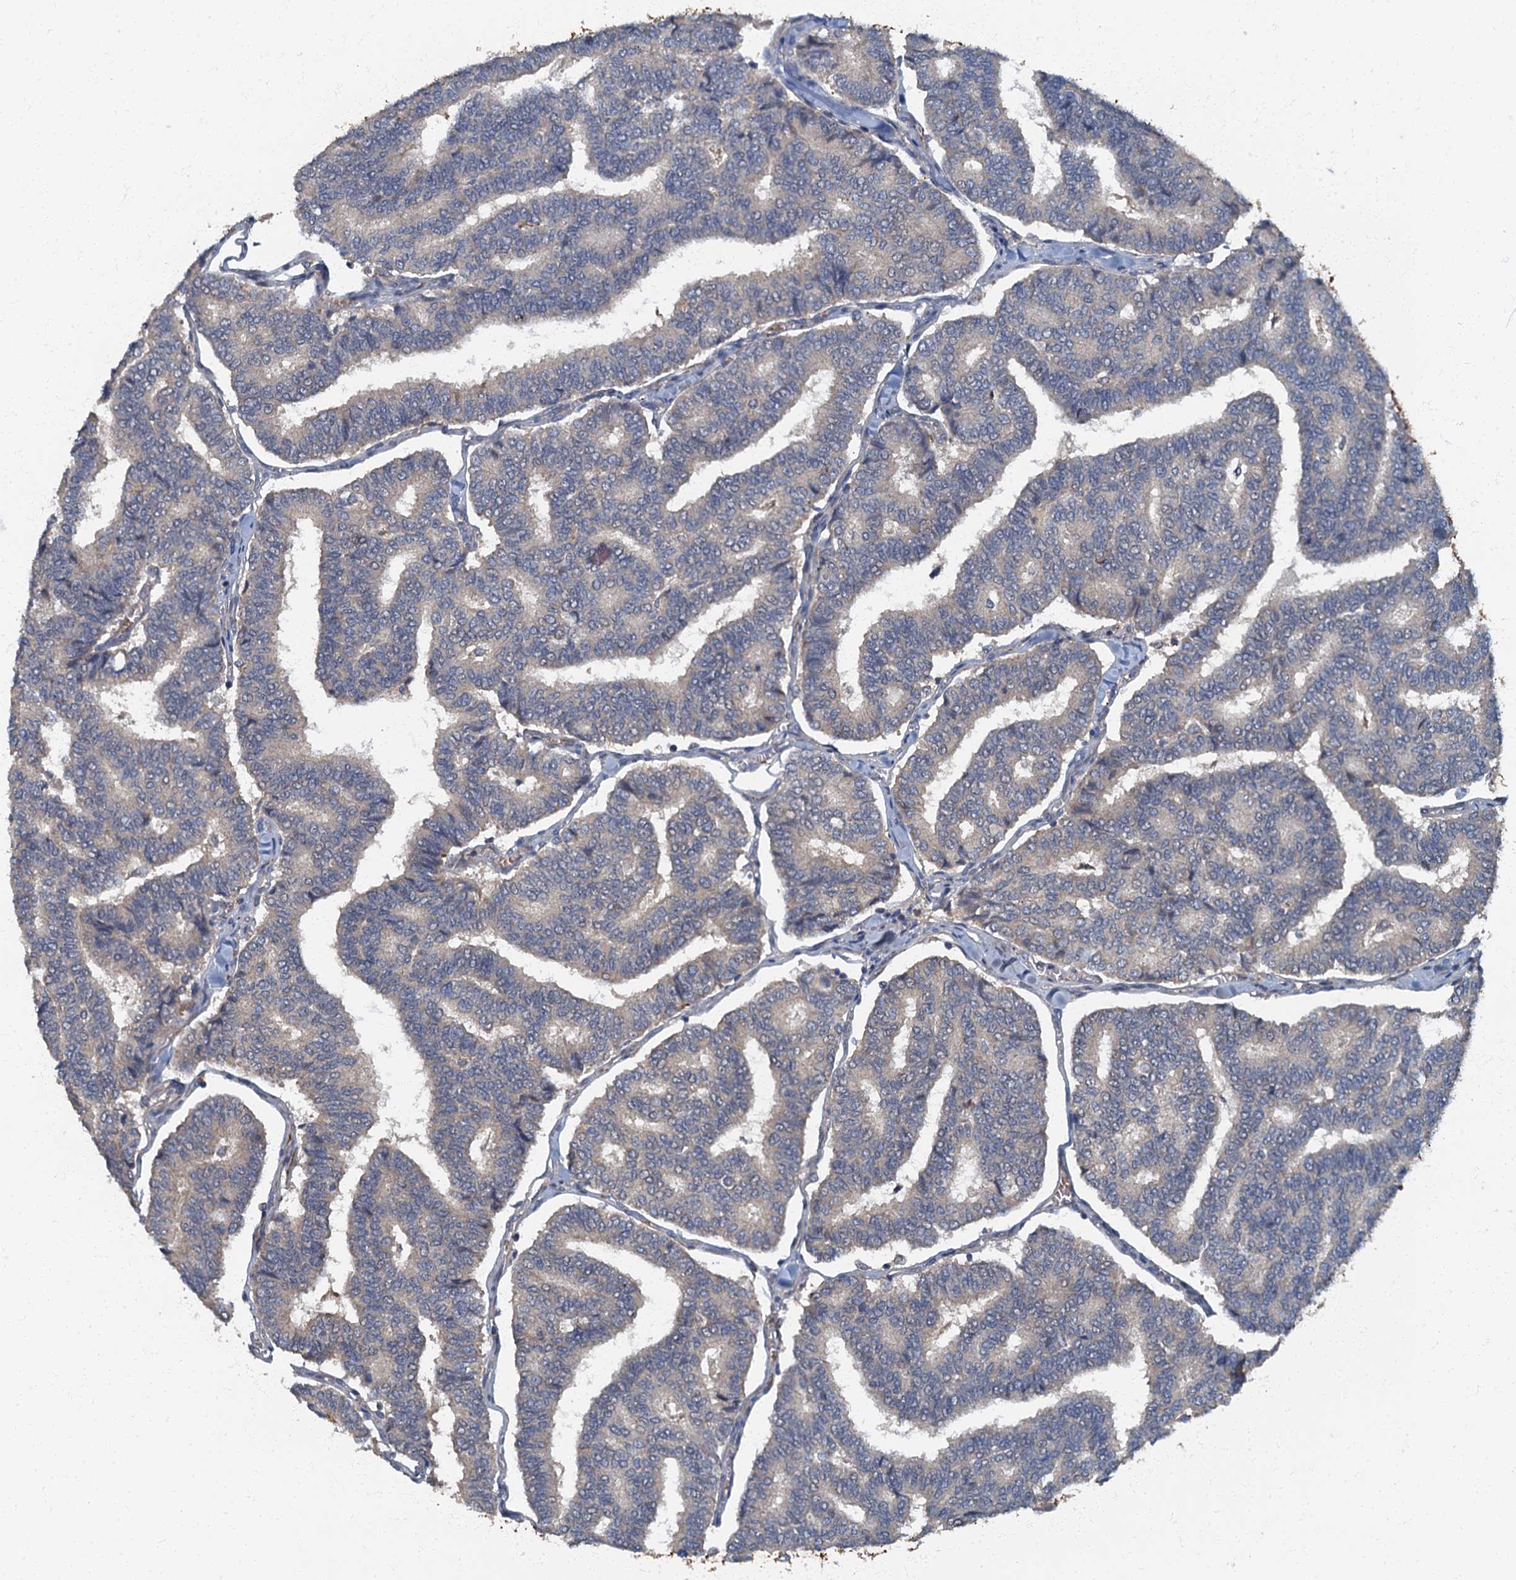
{"staining": {"intensity": "negative", "quantity": "none", "location": "none"}, "tissue": "thyroid cancer", "cell_type": "Tumor cells", "image_type": "cancer", "snomed": [{"axis": "morphology", "description": "Papillary adenocarcinoma, NOS"}, {"axis": "topography", "description": "Thyroid gland"}], "caption": "High magnification brightfield microscopy of thyroid cancer stained with DAB (3,3'-diaminobenzidine) (brown) and counterstained with hematoxylin (blue): tumor cells show no significant positivity.", "gene": "ARL11", "patient": {"sex": "female", "age": 35}}